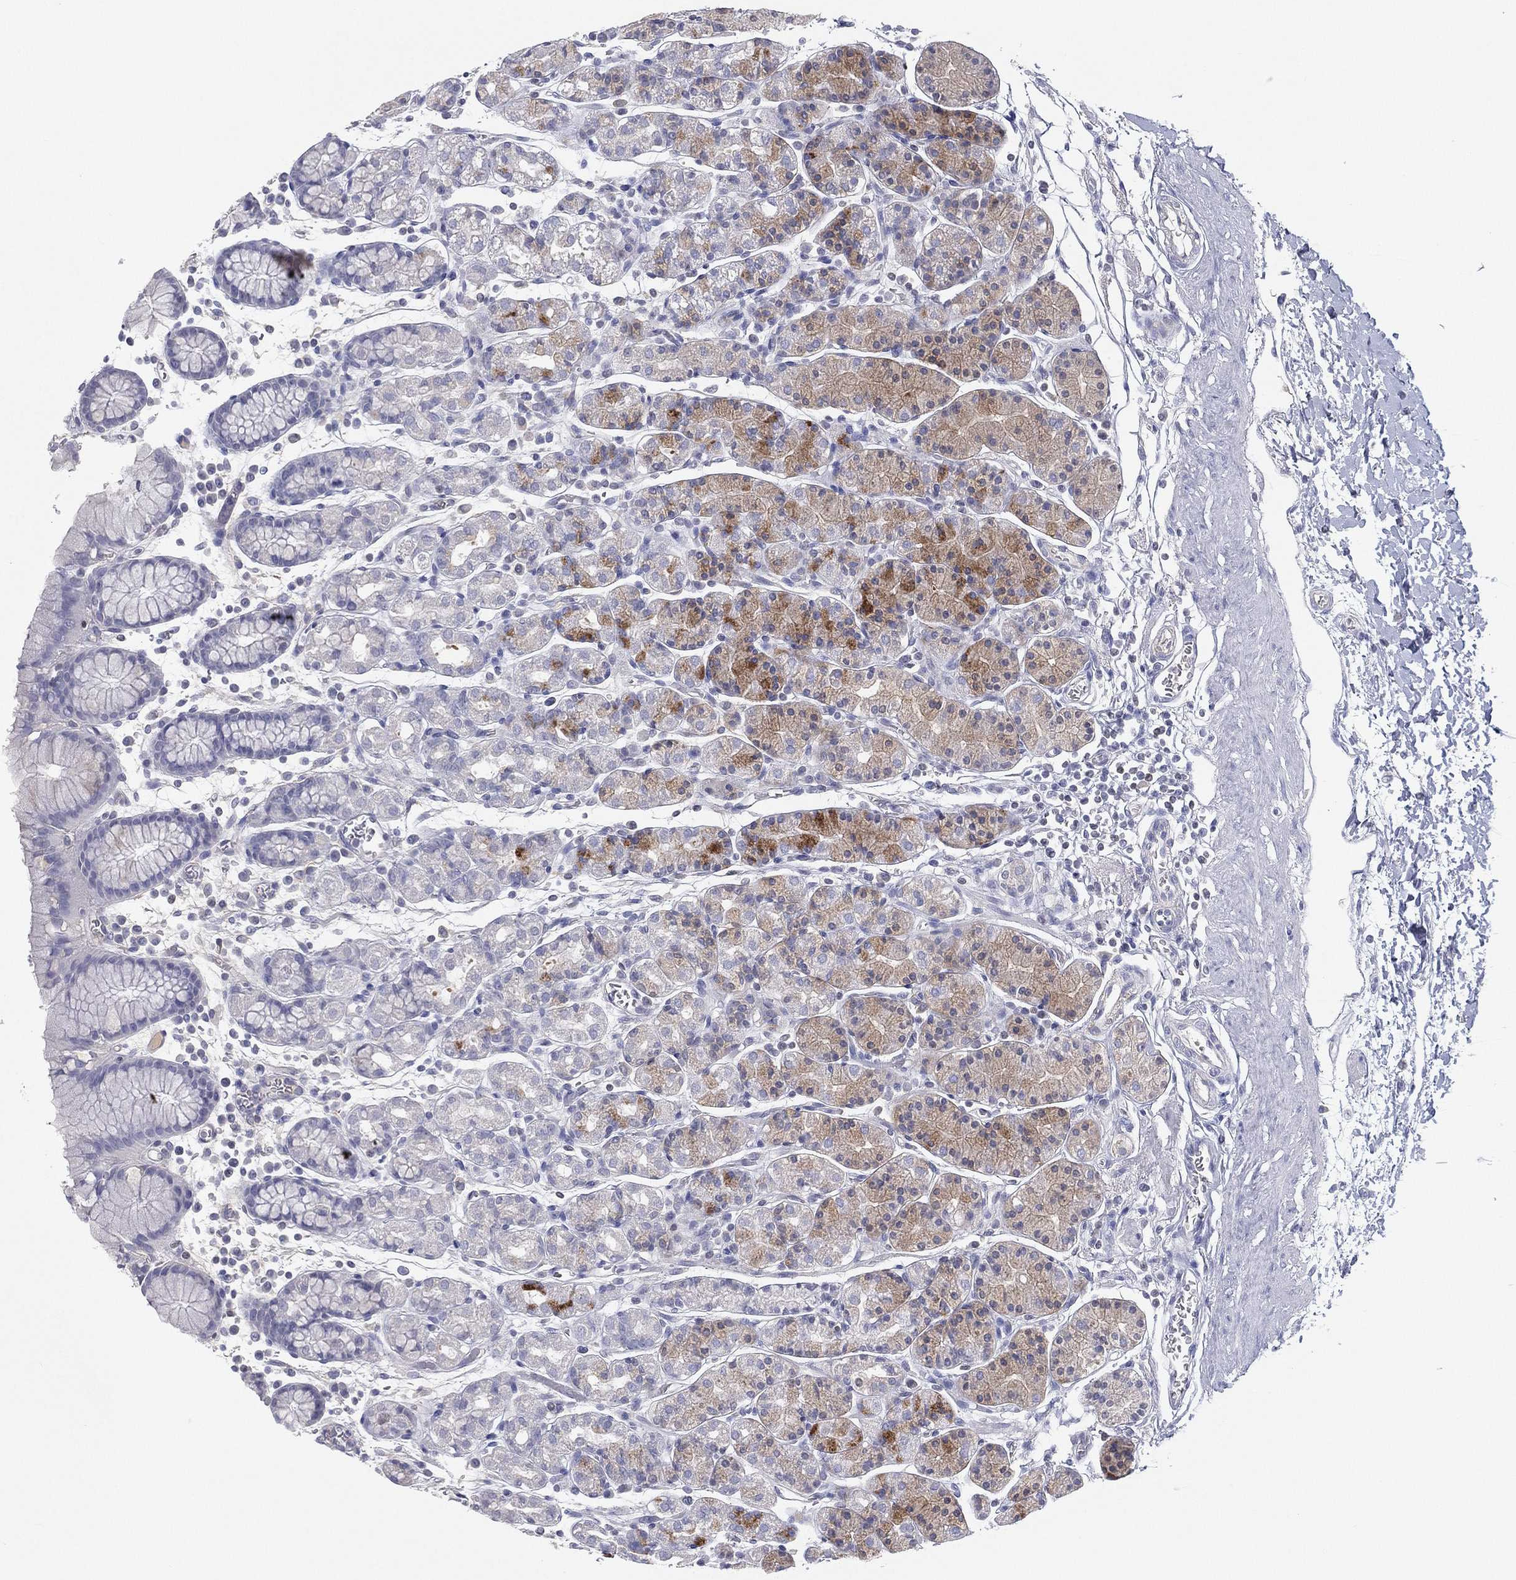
{"staining": {"intensity": "moderate", "quantity": "<25%", "location": "cytoplasmic/membranous"}, "tissue": "stomach", "cell_type": "Glandular cells", "image_type": "normal", "snomed": [{"axis": "morphology", "description": "Normal tissue, NOS"}, {"axis": "topography", "description": "Stomach, upper"}, {"axis": "topography", "description": "Stomach"}], "caption": "Immunohistochemical staining of normal human stomach reveals <25% levels of moderate cytoplasmic/membranous protein staining in approximately <25% of glandular cells.", "gene": "CPT1B", "patient": {"sex": "male", "age": 62}}